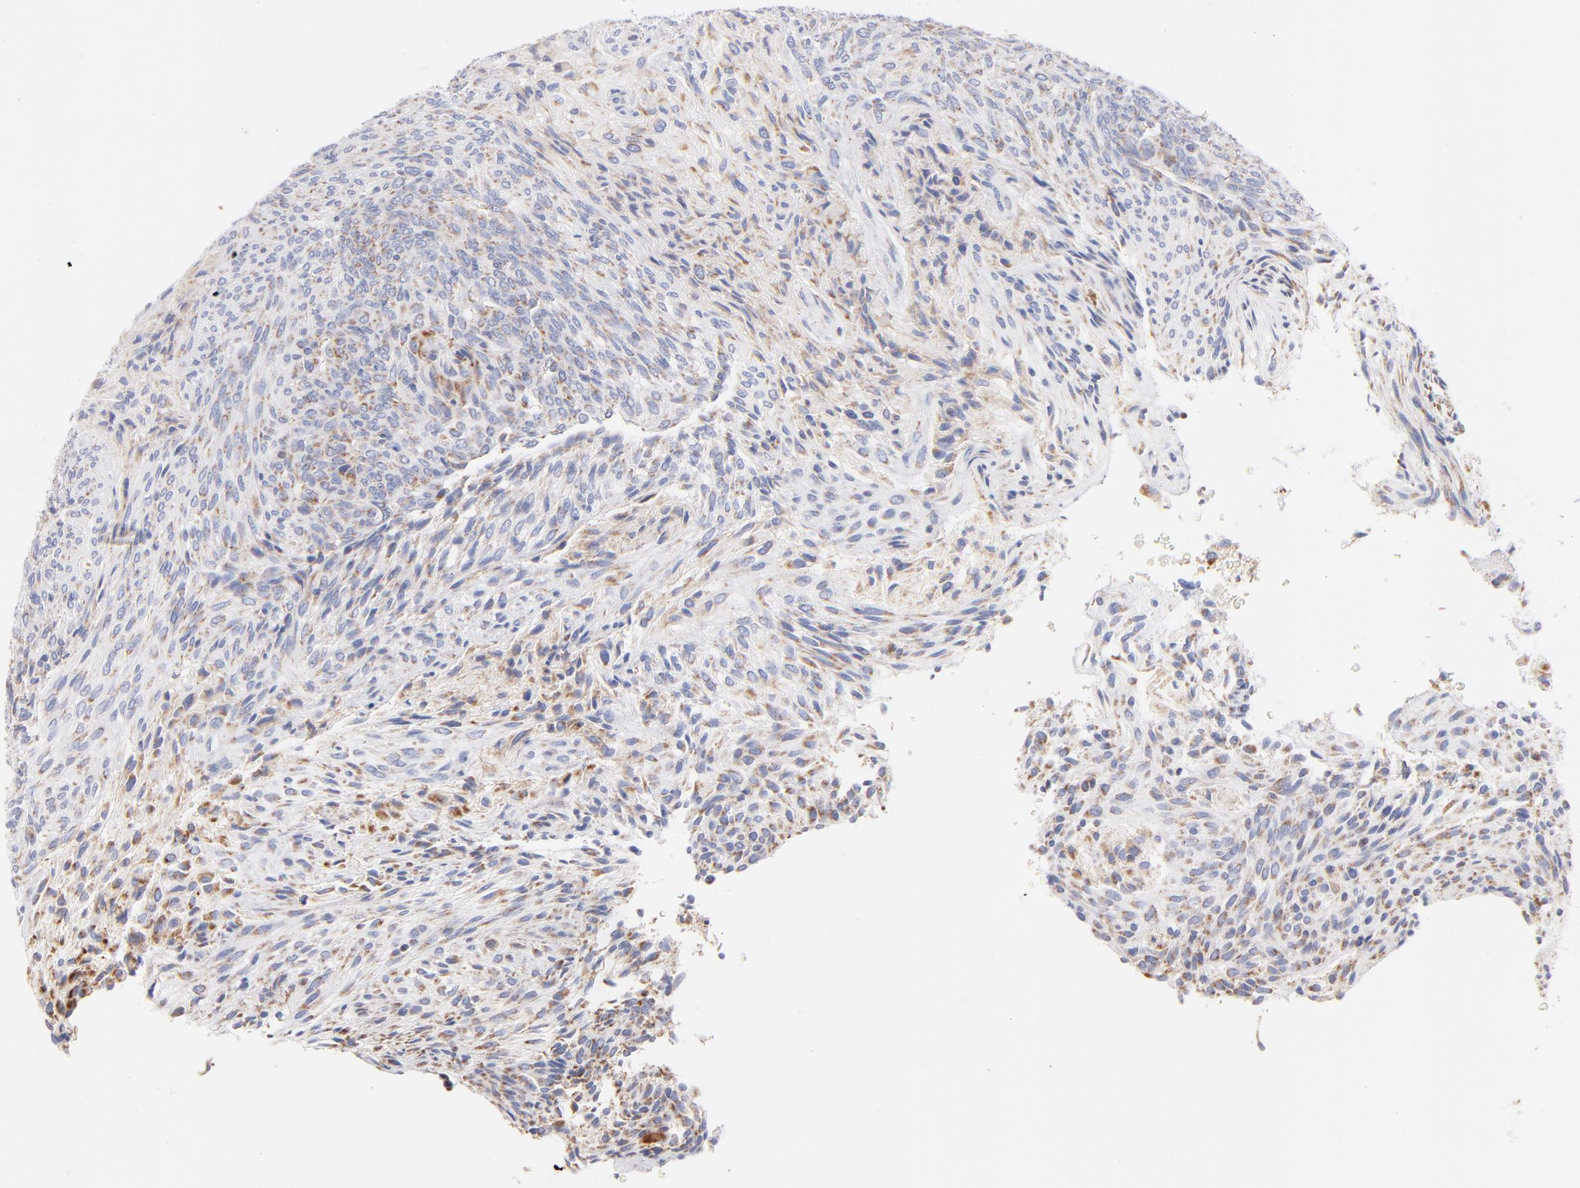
{"staining": {"intensity": "weak", "quantity": "<25%", "location": "cytoplasmic/membranous"}, "tissue": "glioma", "cell_type": "Tumor cells", "image_type": "cancer", "snomed": [{"axis": "morphology", "description": "Glioma, malignant, High grade"}, {"axis": "topography", "description": "Cerebral cortex"}], "caption": "DAB (3,3'-diaminobenzidine) immunohistochemical staining of malignant high-grade glioma reveals no significant expression in tumor cells. Nuclei are stained in blue.", "gene": "TIMM8A", "patient": {"sex": "female", "age": 55}}